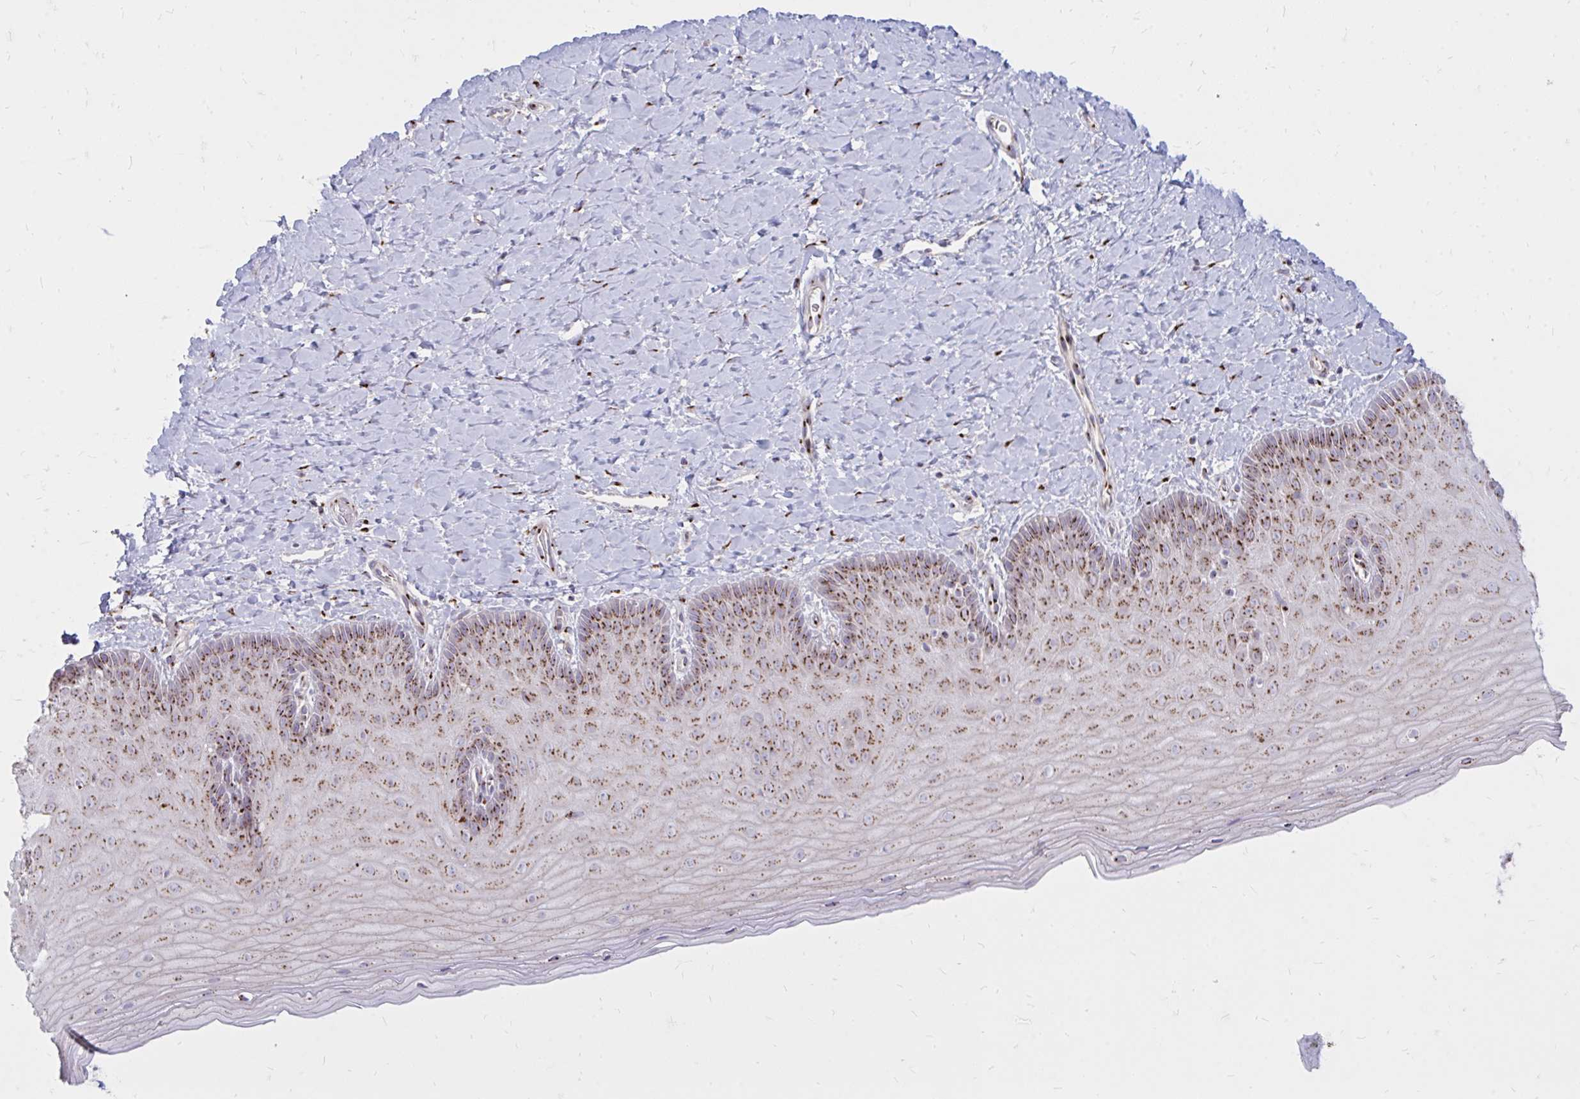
{"staining": {"intensity": "moderate", "quantity": ">75%", "location": "cytoplasmic/membranous"}, "tissue": "cervix", "cell_type": "Glandular cells", "image_type": "normal", "snomed": [{"axis": "morphology", "description": "Normal tissue, NOS"}, {"axis": "topography", "description": "Cervix"}], "caption": "Cervix stained for a protein demonstrates moderate cytoplasmic/membranous positivity in glandular cells. (IHC, brightfield microscopy, high magnification).", "gene": "RAB6A", "patient": {"sex": "female", "age": 37}}